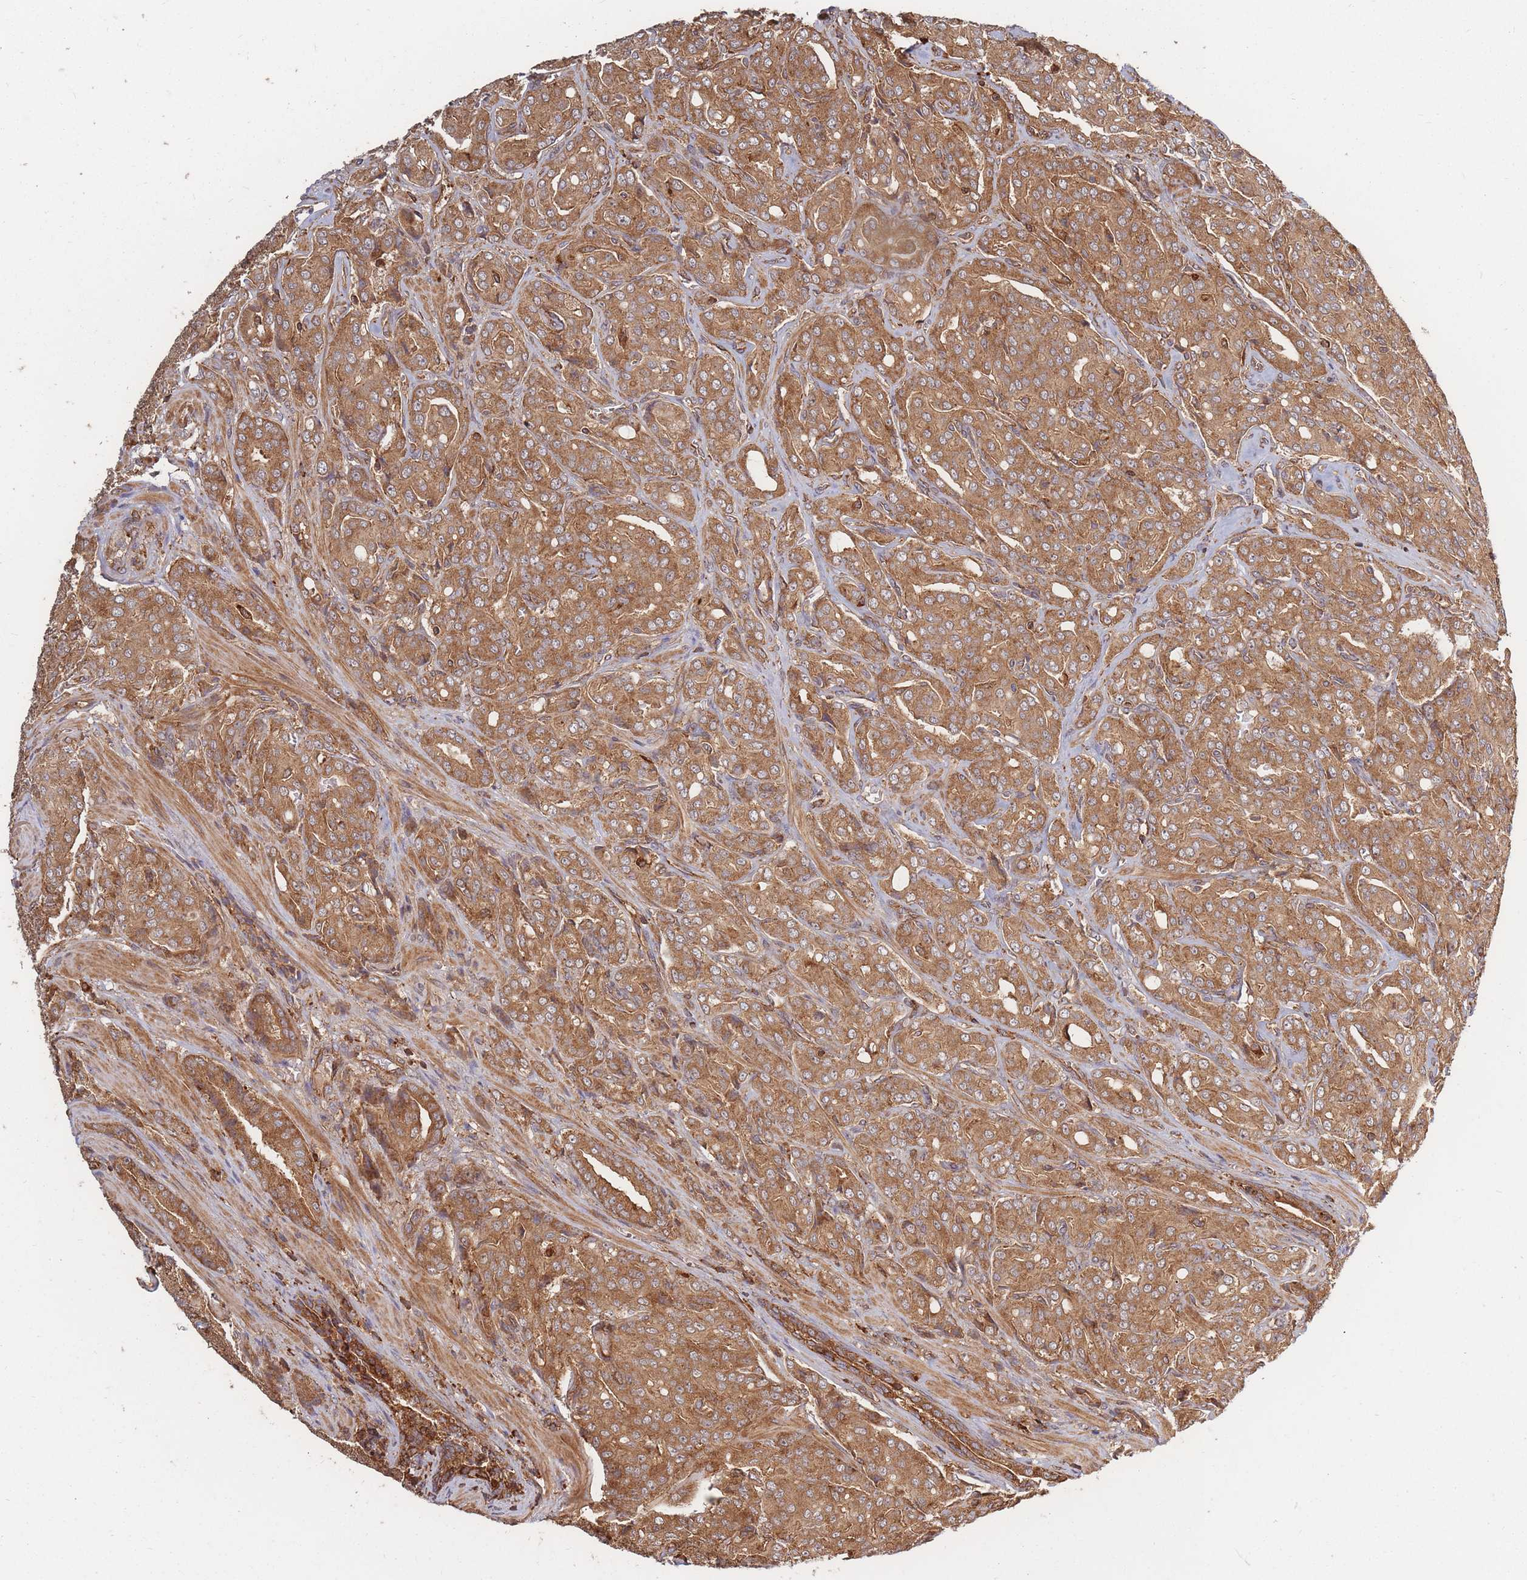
{"staining": {"intensity": "moderate", "quantity": ">75%", "location": "cytoplasmic/membranous"}, "tissue": "prostate cancer", "cell_type": "Tumor cells", "image_type": "cancer", "snomed": [{"axis": "morphology", "description": "Adenocarcinoma, High grade"}, {"axis": "topography", "description": "Prostate"}], "caption": "This micrograph shows immunohistochemistry staining of prostate adenocarcinoma (high-grade), with medium moderate cytoplasmic/membranous staining in approximately >75% of tumor cells.", "gene": "RASSF2", "patient": {"sex": "male", "age": 68}}